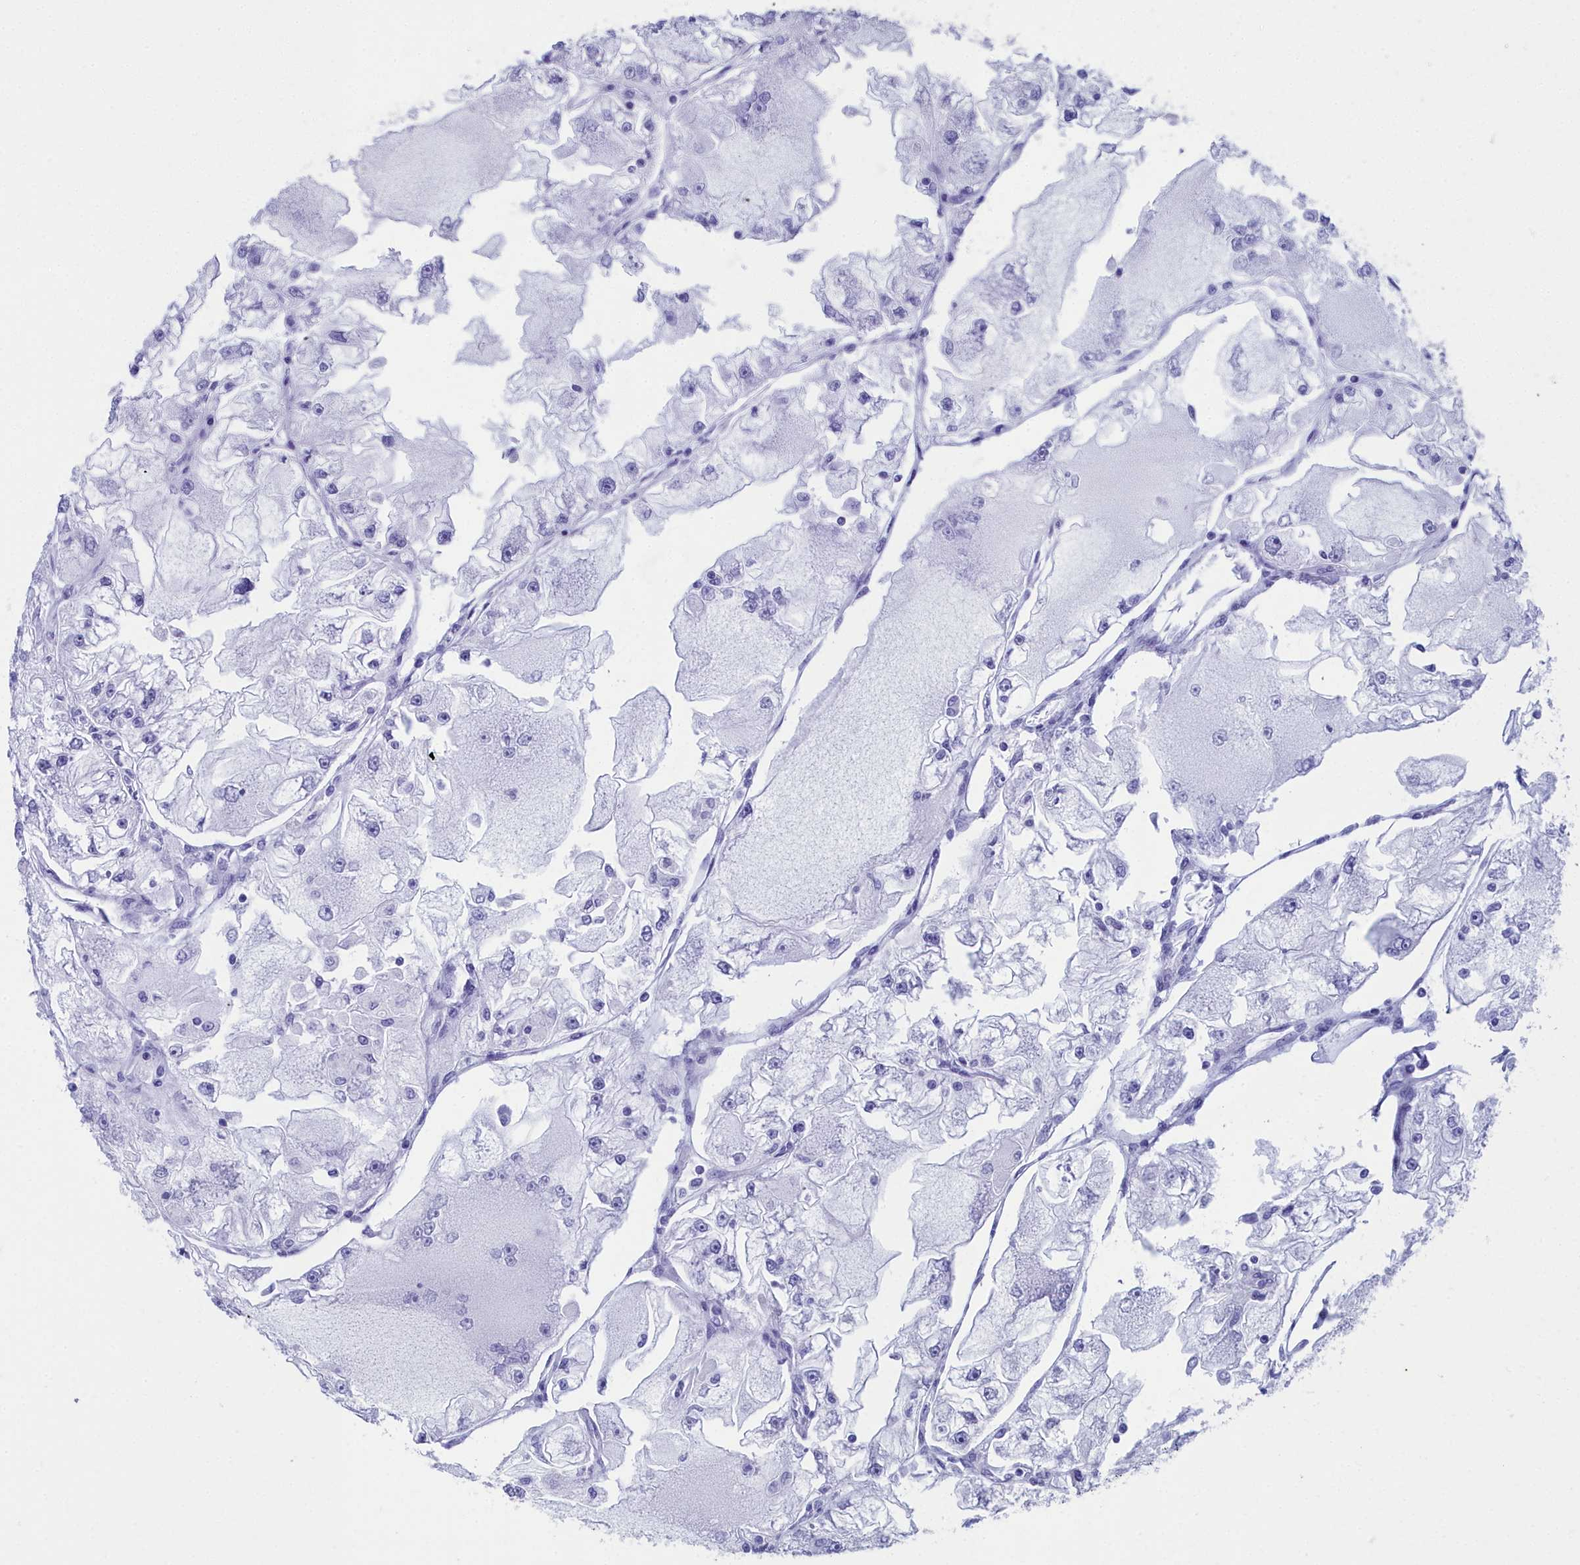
{"staining": {"intensity": "negative", "quantity": "none", "location": "none"}, "tissue": "renal cancer", "cell_type": "Tumor cells", "image_type": "cancer", "snomed": [{"axis": "morphology", "description": "Adenocarcinoma, NOS"}, {"axis": "topography", "description": "Kidney"}], "caption": "High power microscopy micrograph of an immunohistochemistry image of renal cancer (adenocarcinoma), revealing no significant positivity in tumor cells.", "gene": "CCDC97", "patient": {"sex": "female", "age": 72}}